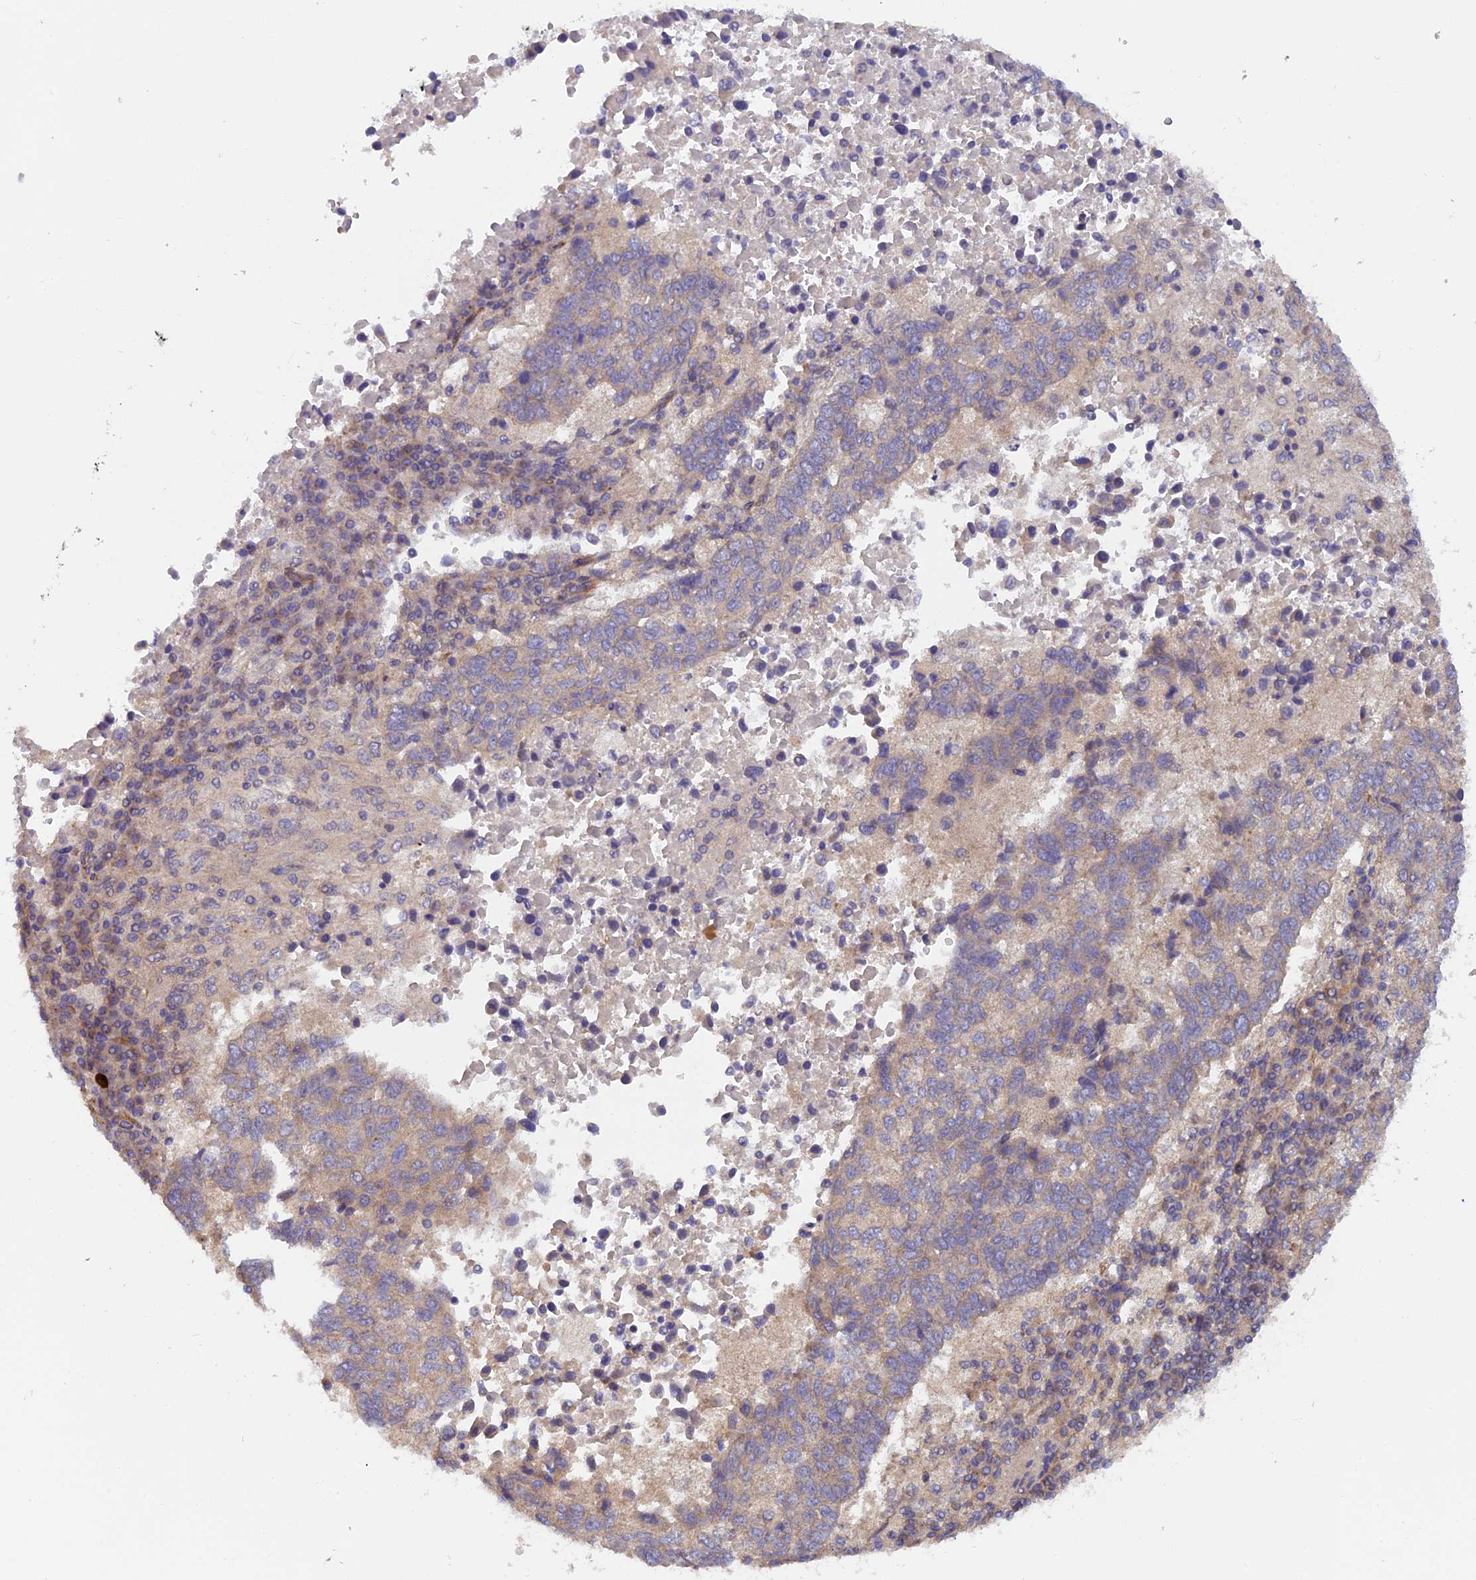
{"staining": {"intensity": "weak", "quantity": "<25%", "location": "cytoplasmic/membranous"}, "tissue": "lung cancer", "cell_type": "Tumor cells", "image_type": "cancer", "snomed": [{"axis": "morphology", "description": "Squamous cell carcinoma, NOS"}, {"axis": "topography", "description": "Lung"}], "caption": "This is an IHC photomicrograph of human lung squamous cell carcinoma. There is no expression in tumor cells.", "gene": "ADAMTS15", "patient": {"sex": "male", "age": 73}}